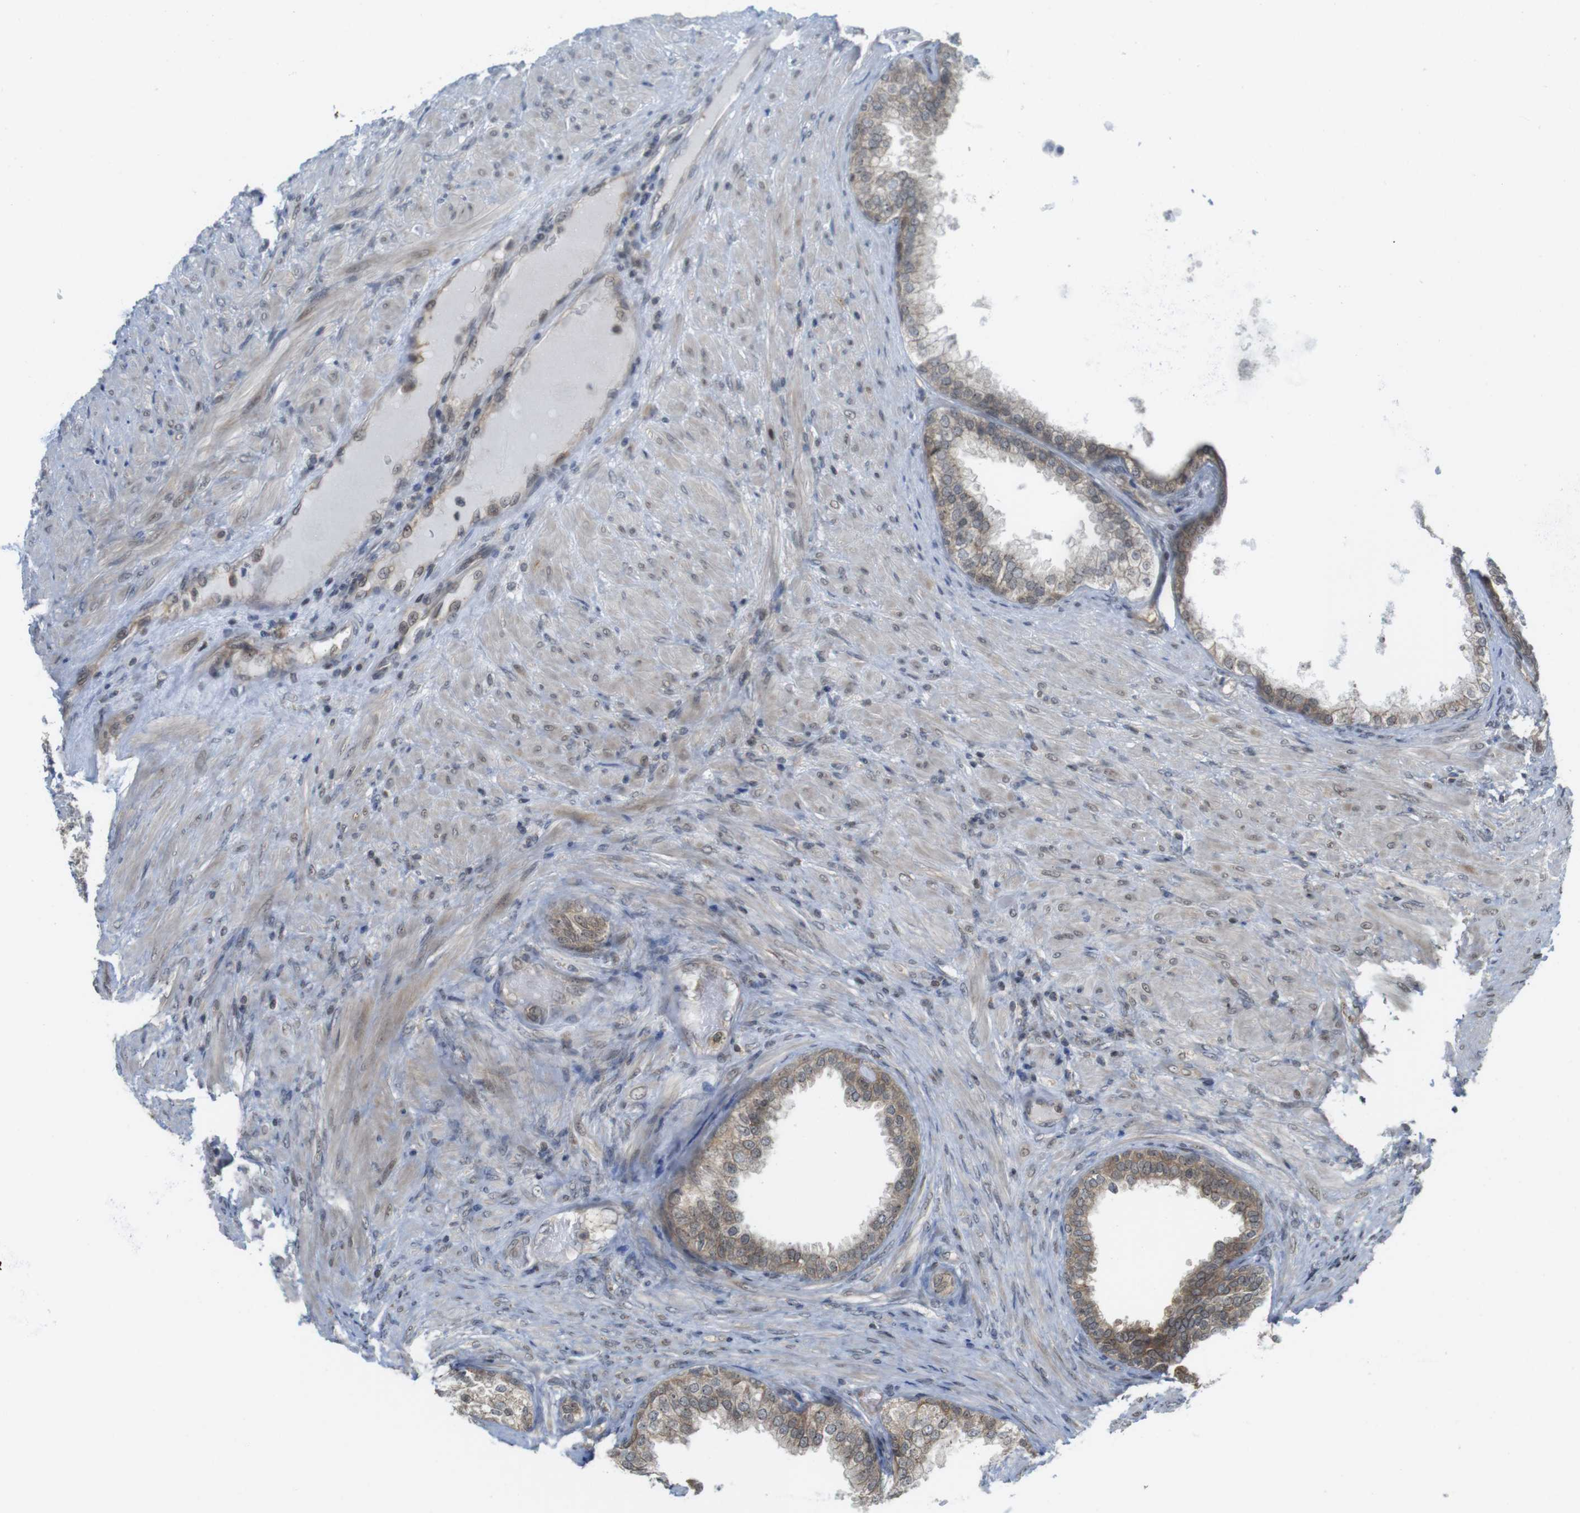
{"staining": {"intensity": "weak", "quantity": ">75%", "location": "cytoplasmic/membranous,nuclear"}, "tissue": "prostate", "cell_type": "Glandular cells", "image_type": "normal", "snomed": [{"axis": "morphology", "description": "Normal tissue, NOS"}, {"axis": "topography", "description": "Prostate"}], "caption": "Prostate stained with IHC displays weak cytoplasmic/membranous,nuclear positivity in approximately >75% of glandular cells. (IHC, brightfield microscopy, high magnification).", "gene": "CC2D1A", "patient": {"sex": "male", "age": 76}}